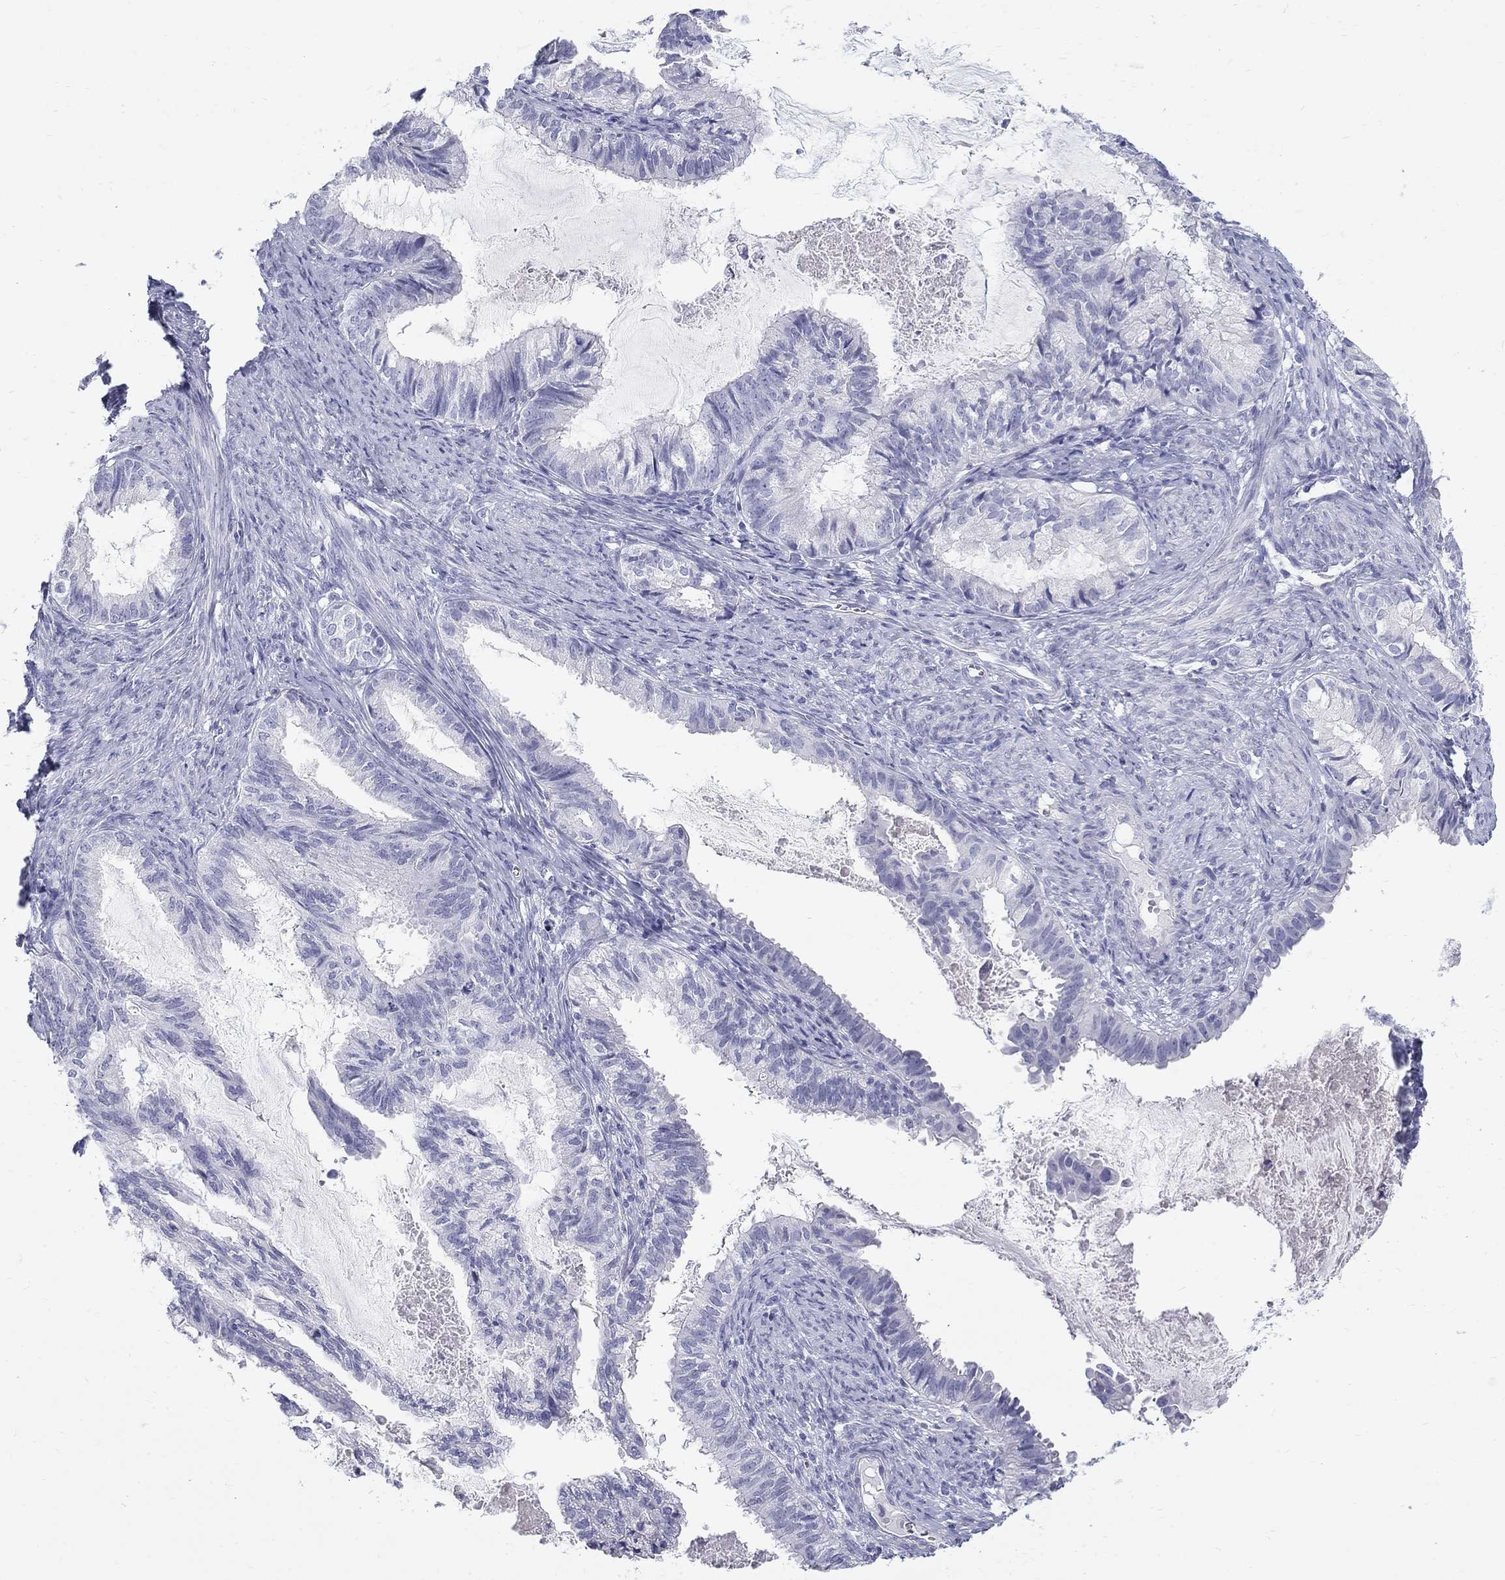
{"staining": {"intensity": "negative", "quantity": "none", "location": "none"}, "tissue": "endometrial cancer", "cell_type": "Tumor cells", "image_type": "cancer", "snomed": [{"axis": "morphology", "description": "Adenocarcinoma, NOS"}, {"axis": "topography", "description": "Endometrium"}], "caption": "An immunohistochemistry (IHC) micrograph of adenocarcinoma (endometrial) is shown. There is no staining in tumor cells of adenocarcinoma (endometrial).", "gene": "MAGEB6", "patient": {"sex": "female", "age": 86}}